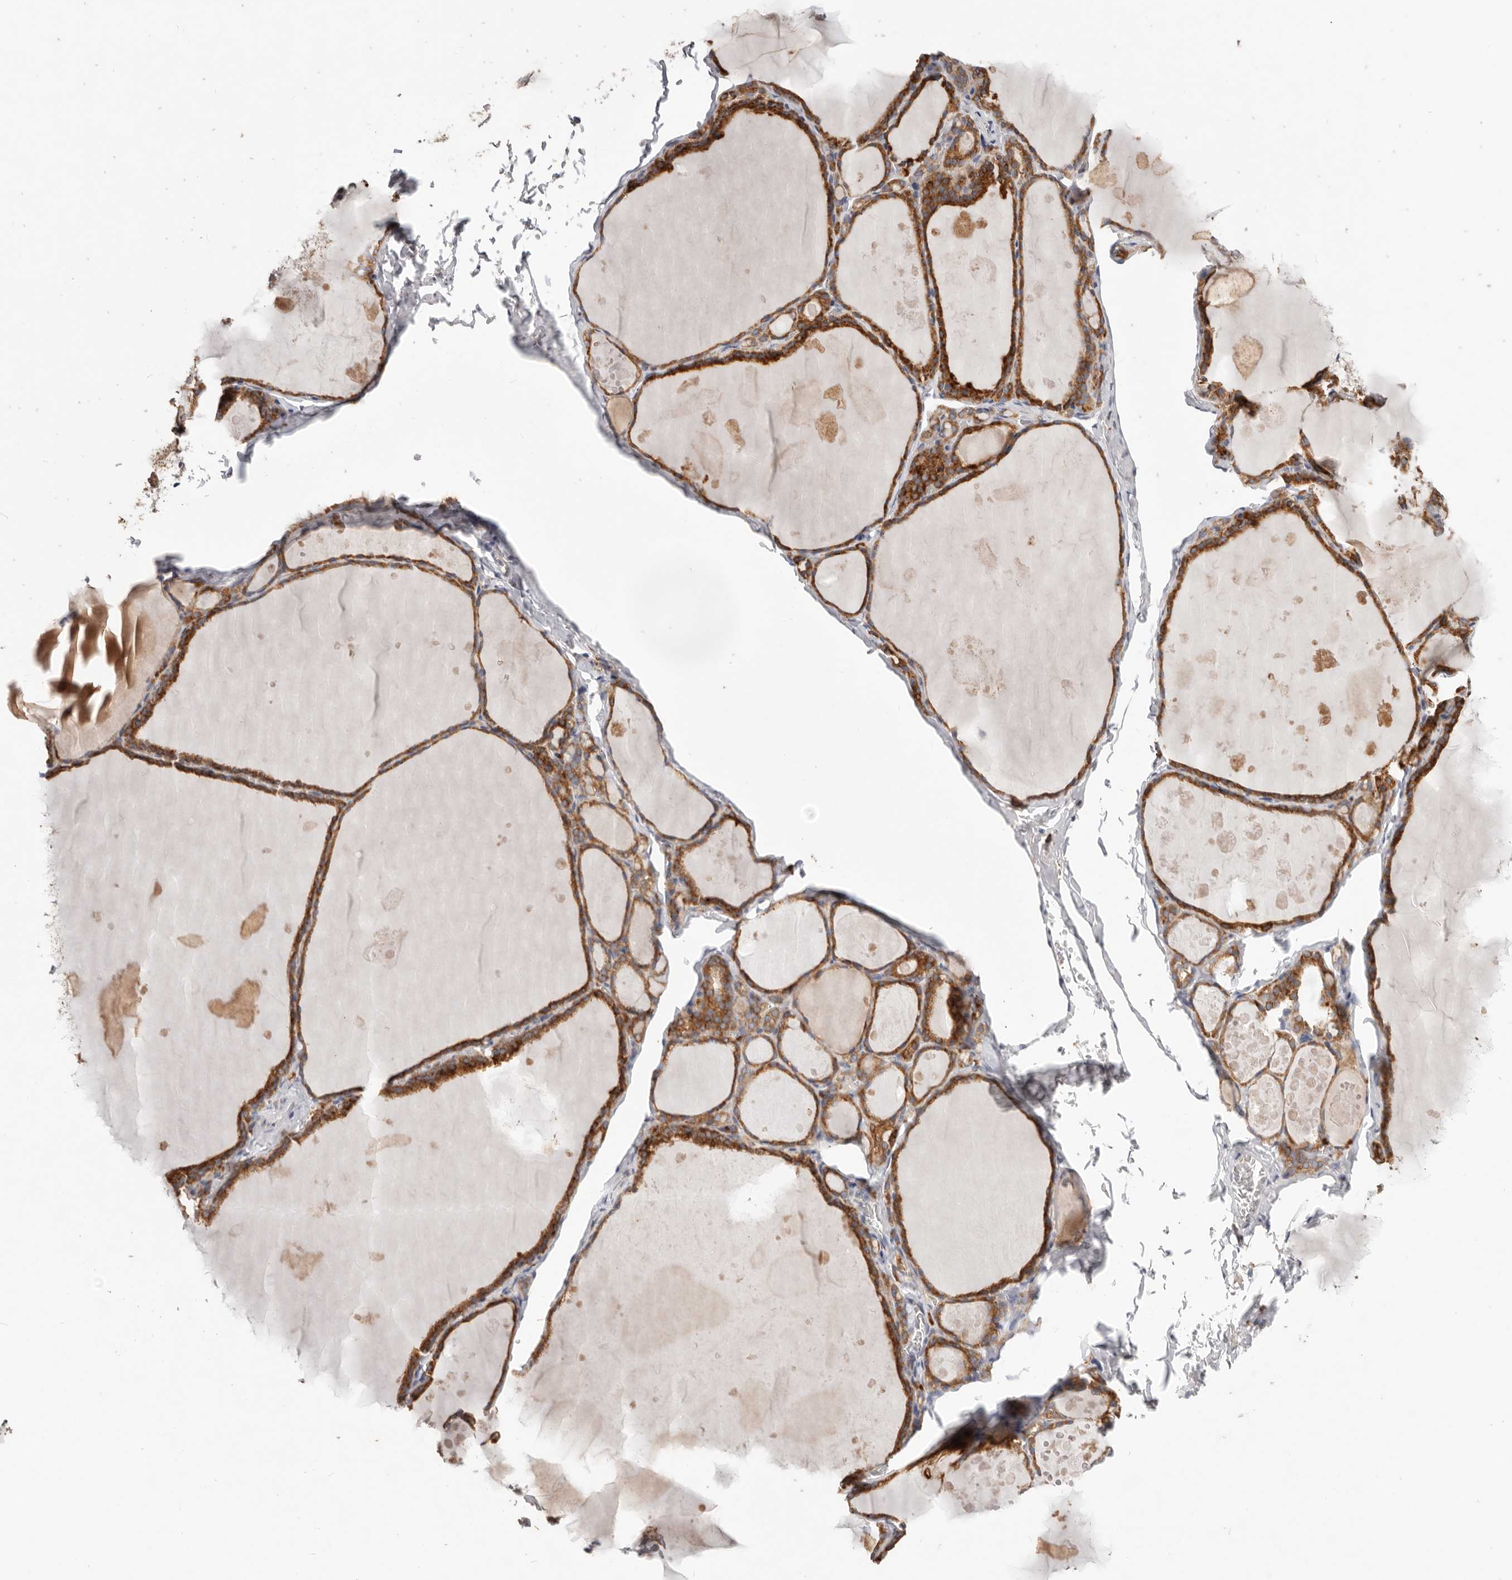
{"staining": {"intensity": "strong", "quantity": ">75%", "location": "cytoplasmic/membranous"}, "tissue": "thyroid gland", "cell_type": "Glandular cells", "image_type": "normal", "snomed": [{"axis": "morphology", "description": "Normal tissue, NOS"}, {"axis": "topography", "description": "Thyroid gland"}], "caption": "Approximately >75% of glandular cells in normal human thyroid gland reveal strong cytoplasmic/membranous protein staining as visualized by brown immunohistochemical staining.", "gene": "WDR77", "patient": {"sex": "male", "age": 56}}